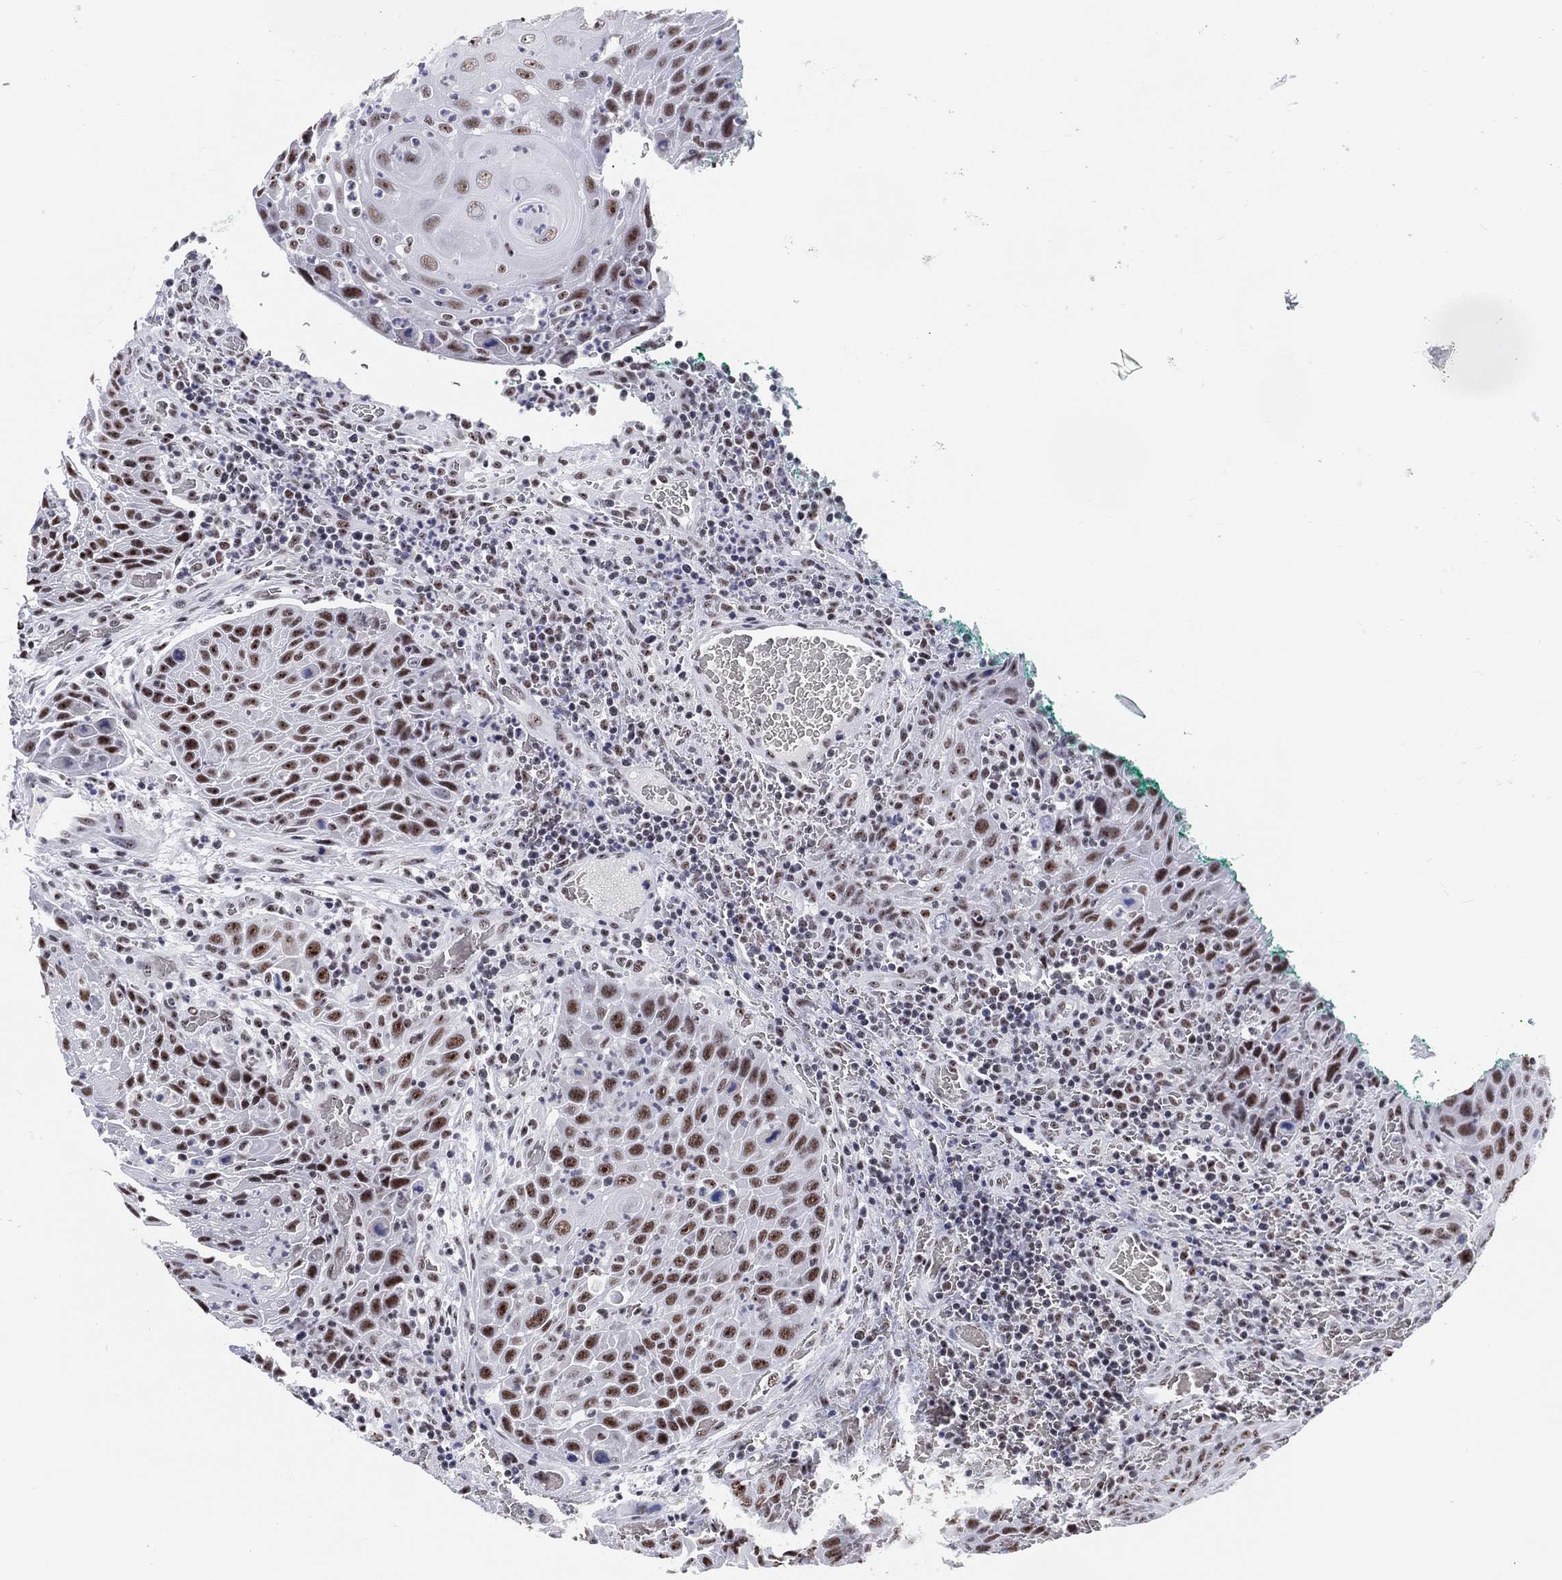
{"staining": {"intensity": "moderate", "quantity": ">75%", "location": "nuclear"}, "tissue": "head and neck cancer", "cell_type": "Tumor cells", "image_type": "cancer", "snomed": [{"axis": "morphology", "description": "Squamous cell carcinoma, NOS"}, {"axis": "topography", "description": "Head-Neck"}], "caption": "Protein staining of head and neck cancer tissue reveals moderate nuclear staining in about >75% of tumor cells.", "gene": "MAPK8IP1", "patient": {"sex": "male", "age": 69}}